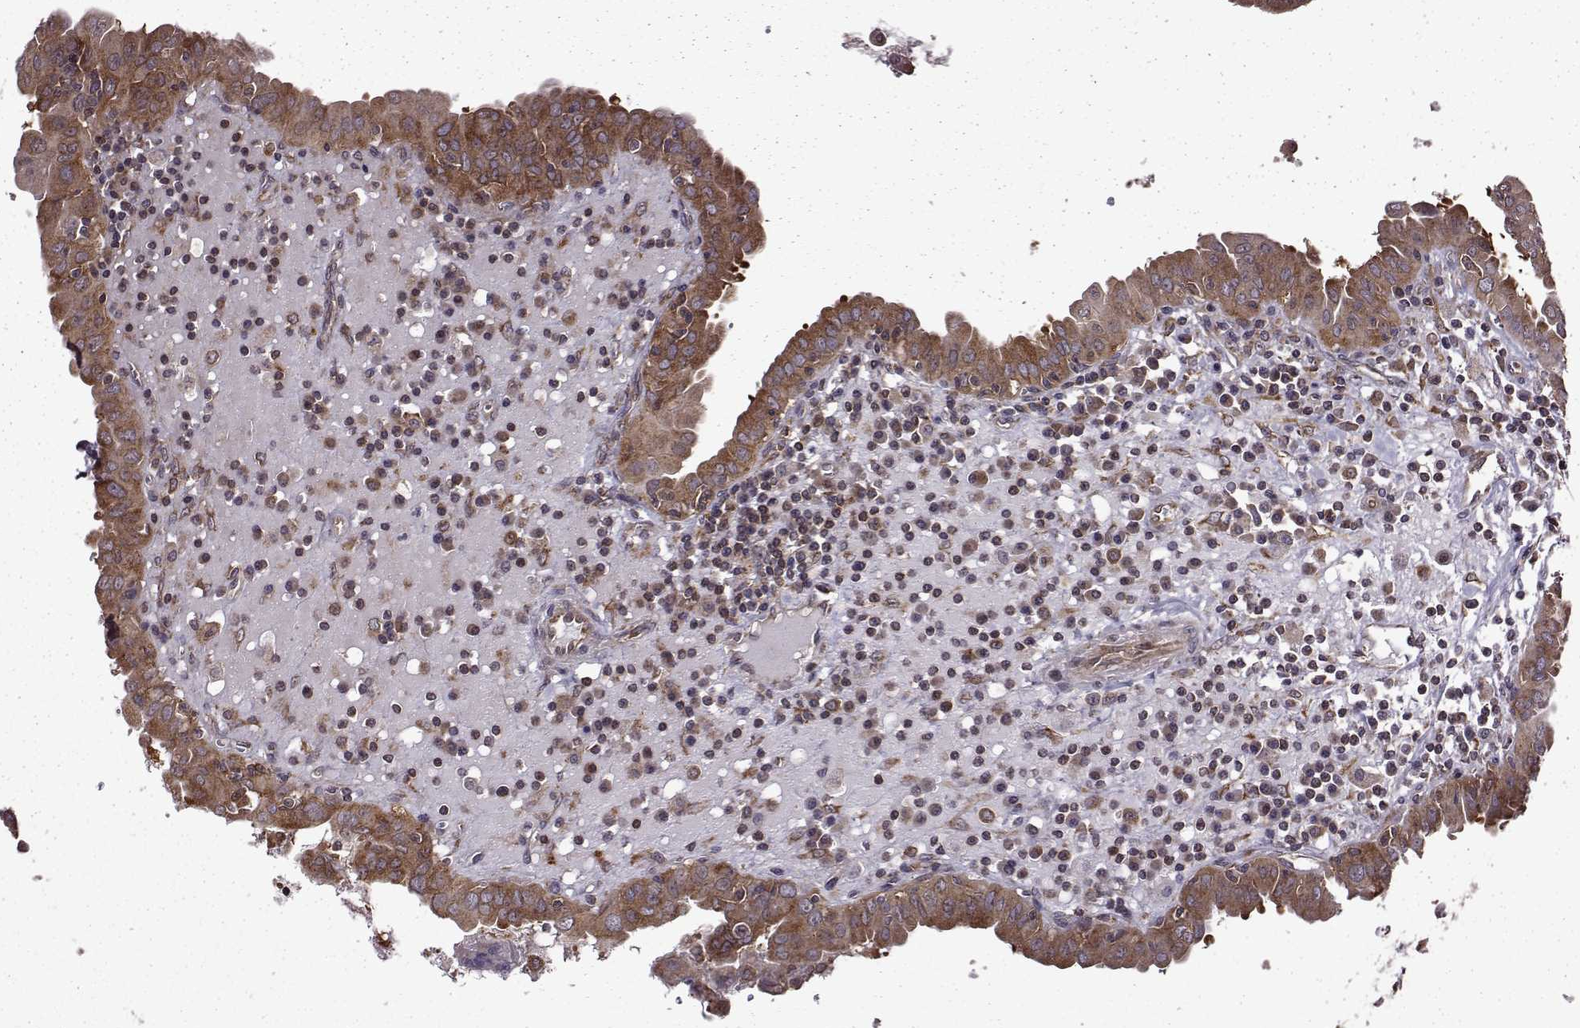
{"staining": {"intensity": "strong", "quantity": ">75%", "location": "cytoplasmic/membranous"}, "tissue": "thyroid cancer", "cell_type": "Tumor cells", "image_type": "cancer", "snomed": [{"axis": "morphology", "description": "Papillary adenocarcinoma, NOS"}, {"axis": "topography", "description": "Thyroid gland"}], "caption": "A micrograph showing strong cytoplasmic/membranous positivity in about >75% of tumor cells in papillary adenocarcinoma (thyroid), as visualized by brown immunohistochemical staining.", "gene": "URI1", "patient": {"sex": "female", "age": 37}}